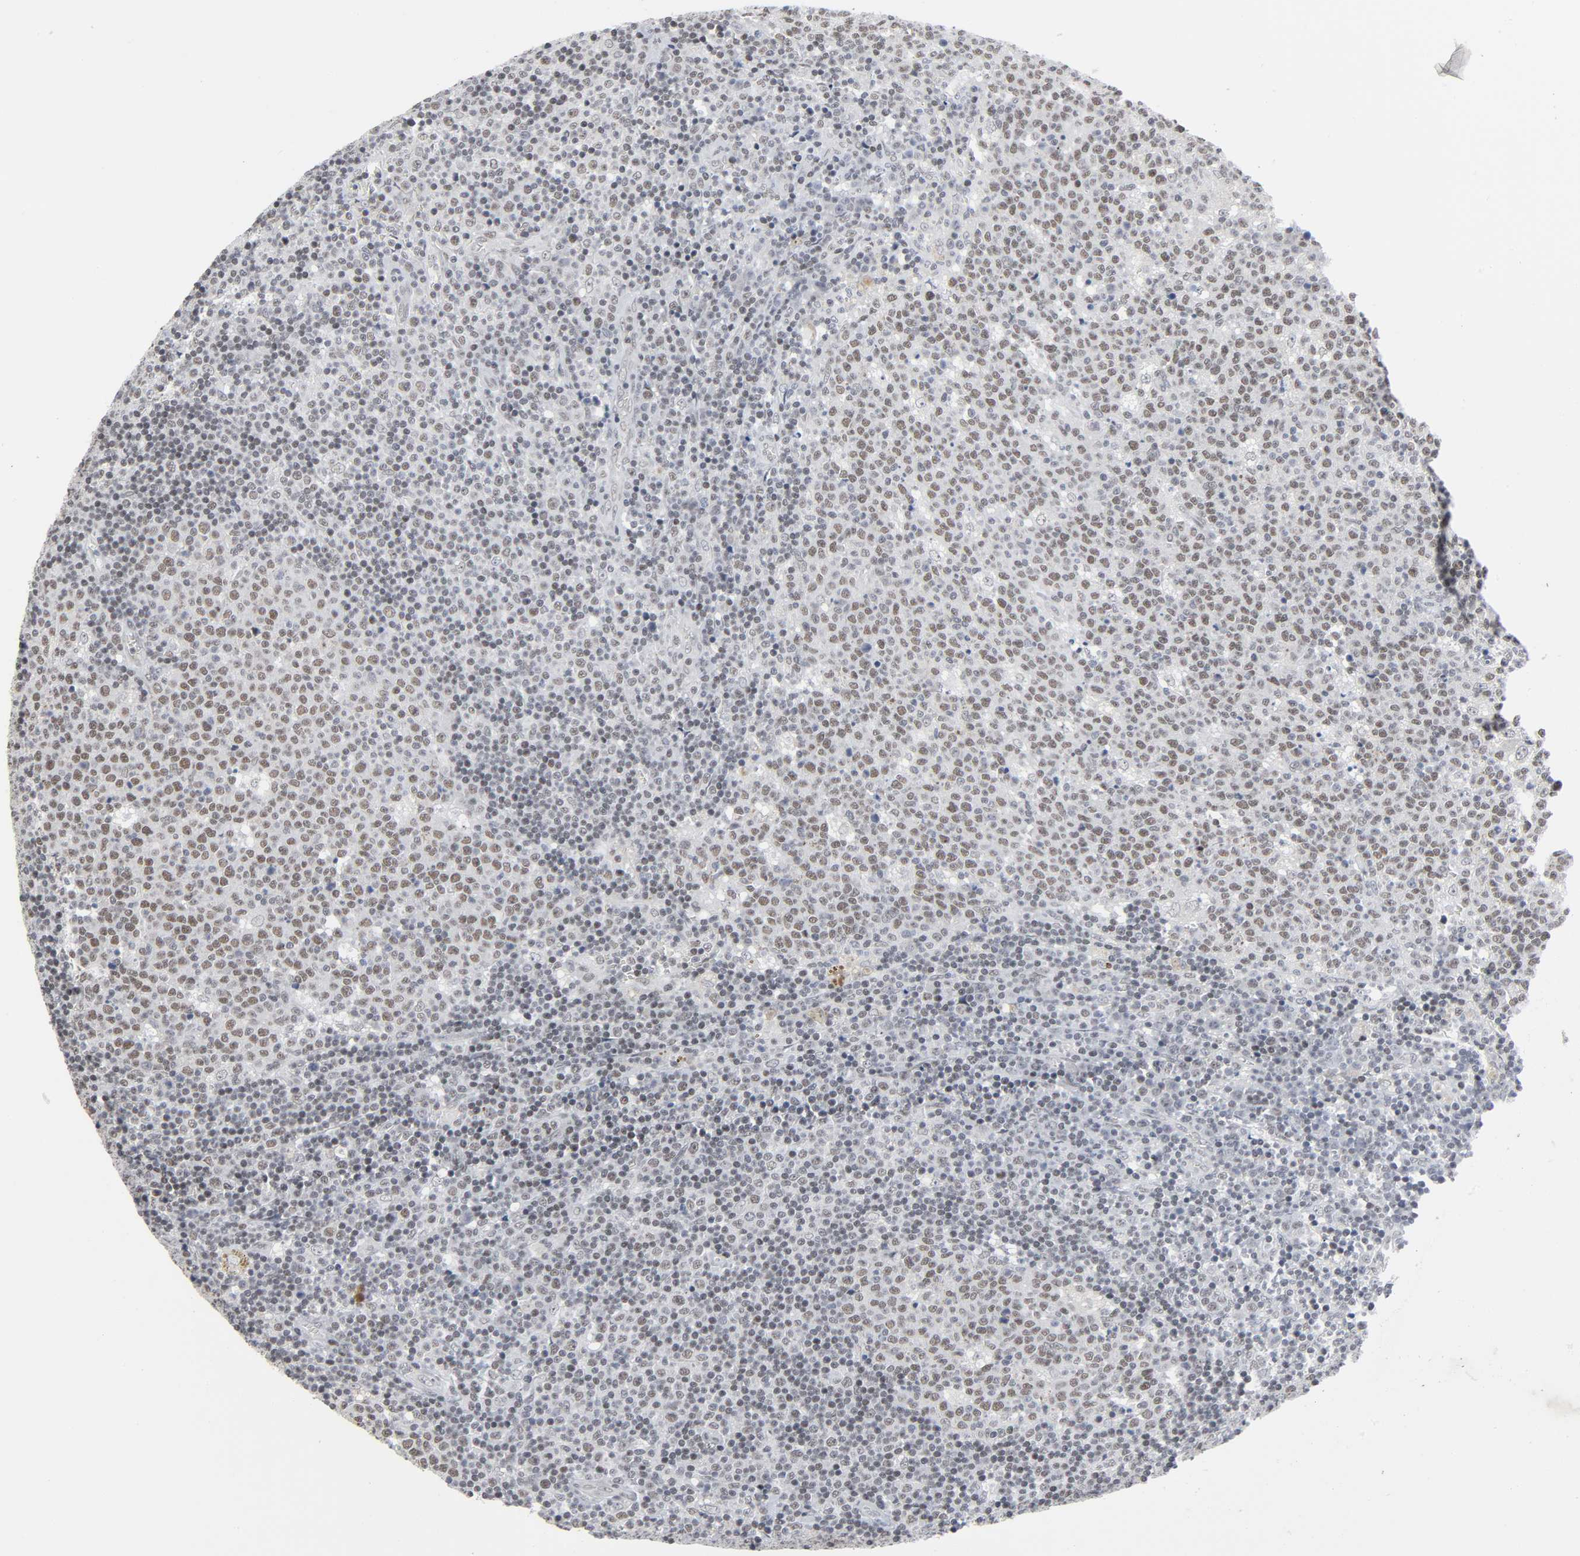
{"staining": {"intensity": "weak", "quantity": "25%-75%", "location": "nuclear"}, "tissue": "lymph node", "cell_type": "Germinal center cells", "image_type": "normal", "snomed": [{"axis": "morphology", "description": "Normal tissue, NOS"}, {"axis": "topography", "description": "Lymph node"}, {"axis": "topography", "description": "Salivary gland"}], "caption": "Protein expression analysis of benign human lymph node reveals weak nuclear positivity in about 25%-75% of germinal center cells.", "gene": "MUC1", "patient": {"sex": "male", "age": 8}}